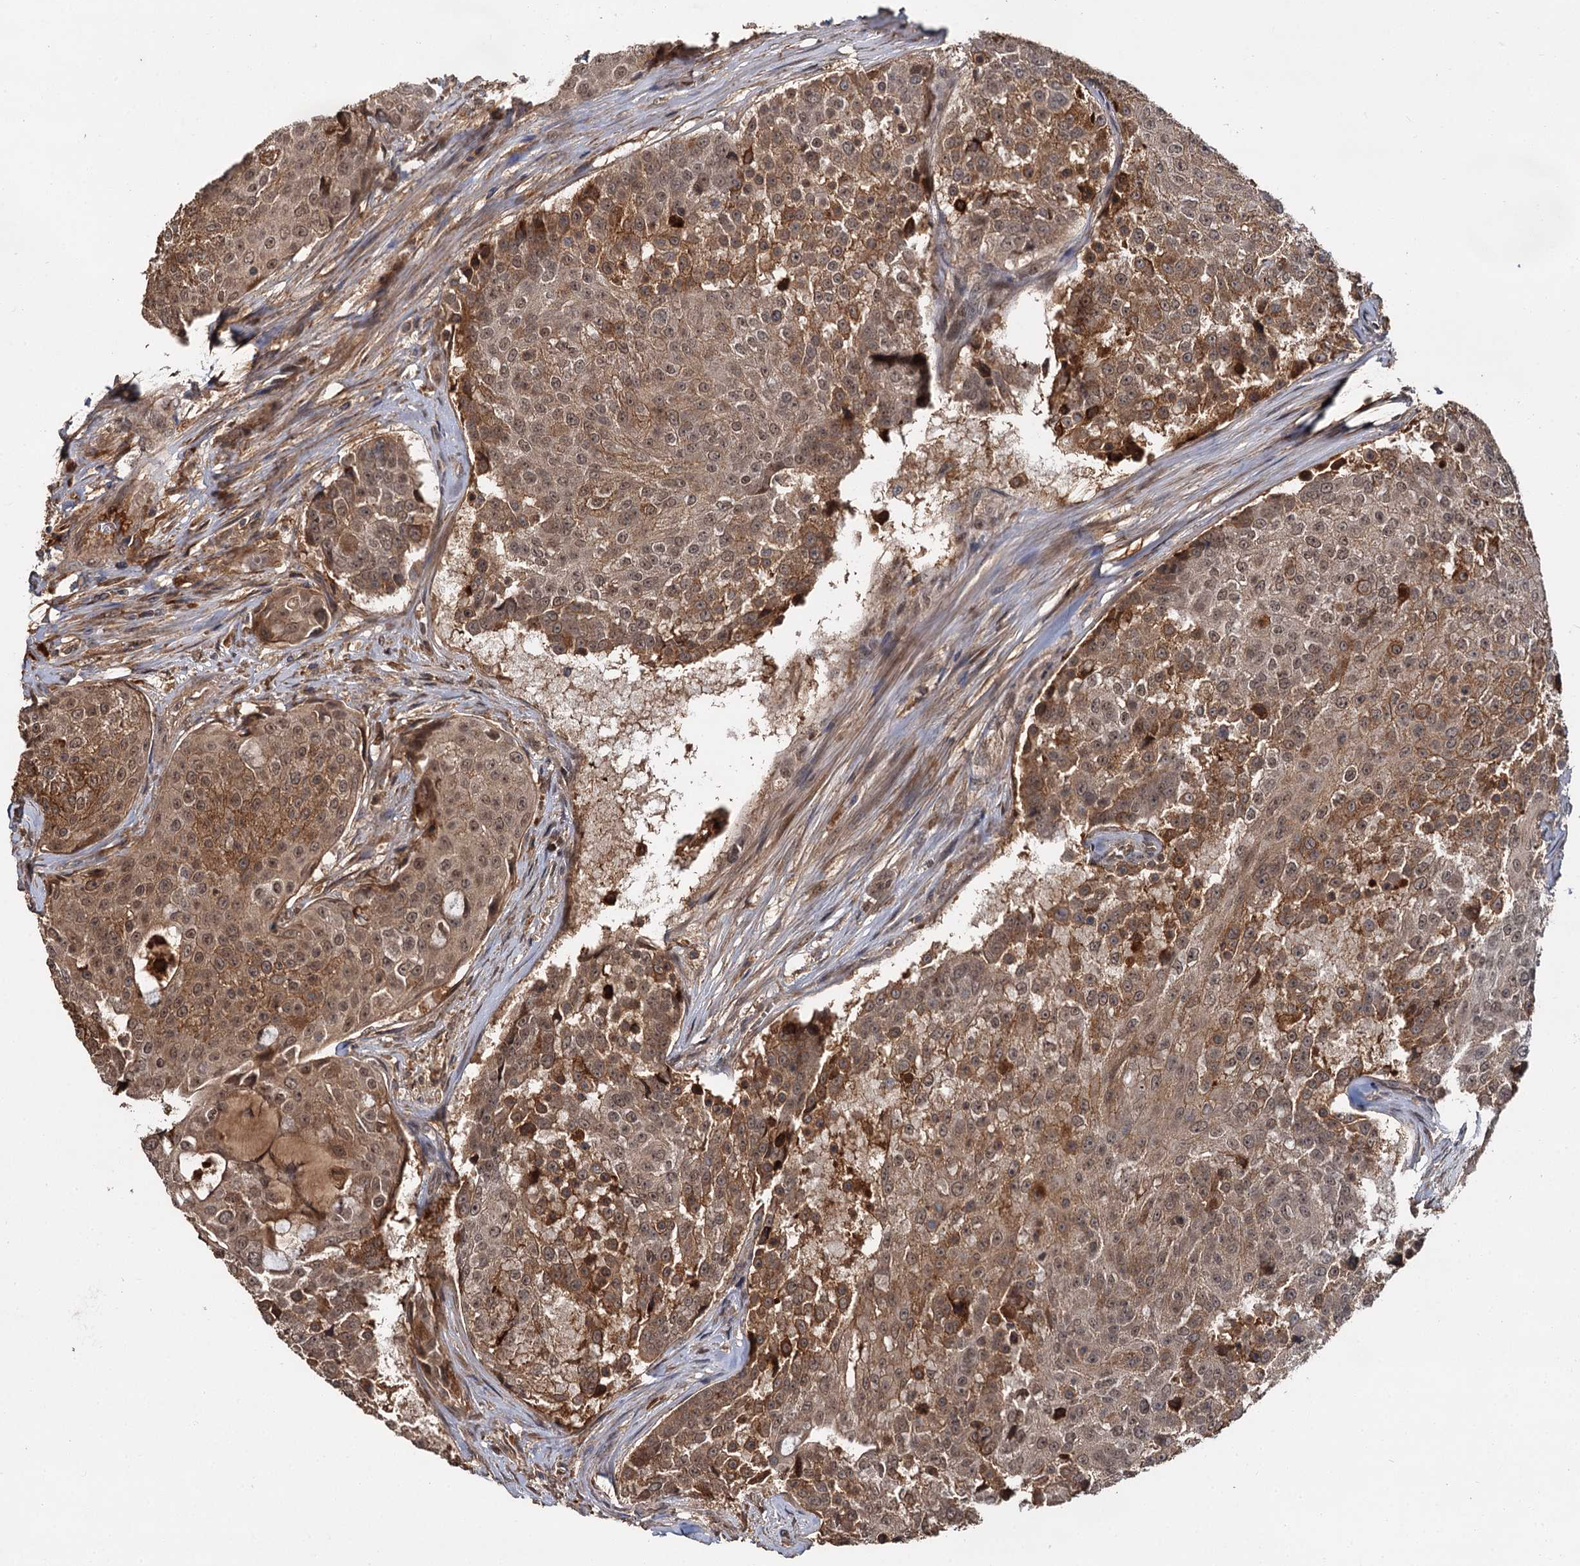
{"staining": {"intensity": "moderate", "quantity": ">75%", "location": "cytoplasmic/membranous"}, "tissue": "urothelial cancer", "cell_type": "Tumor cells", "image_type": "cancer", "snomed": [{"axis": "morphology", "description": "Urothelial carcinoma, High grade"}, {"axis": "topography", "description": "Urinary bladder"}], "caption": "Immunohistochemistry (IHC) of urothelial cancer displays medium levels of moderate cytoplasmic/membranous expression in approximately >75% of tumor cells. The protein of interest is stained brown, and the nuclei are stained in blue (DAB IHC with brightfield microscopy, high magnification).", "gene": "MBD6", "patient": {"sex": "female", "age": 63}}